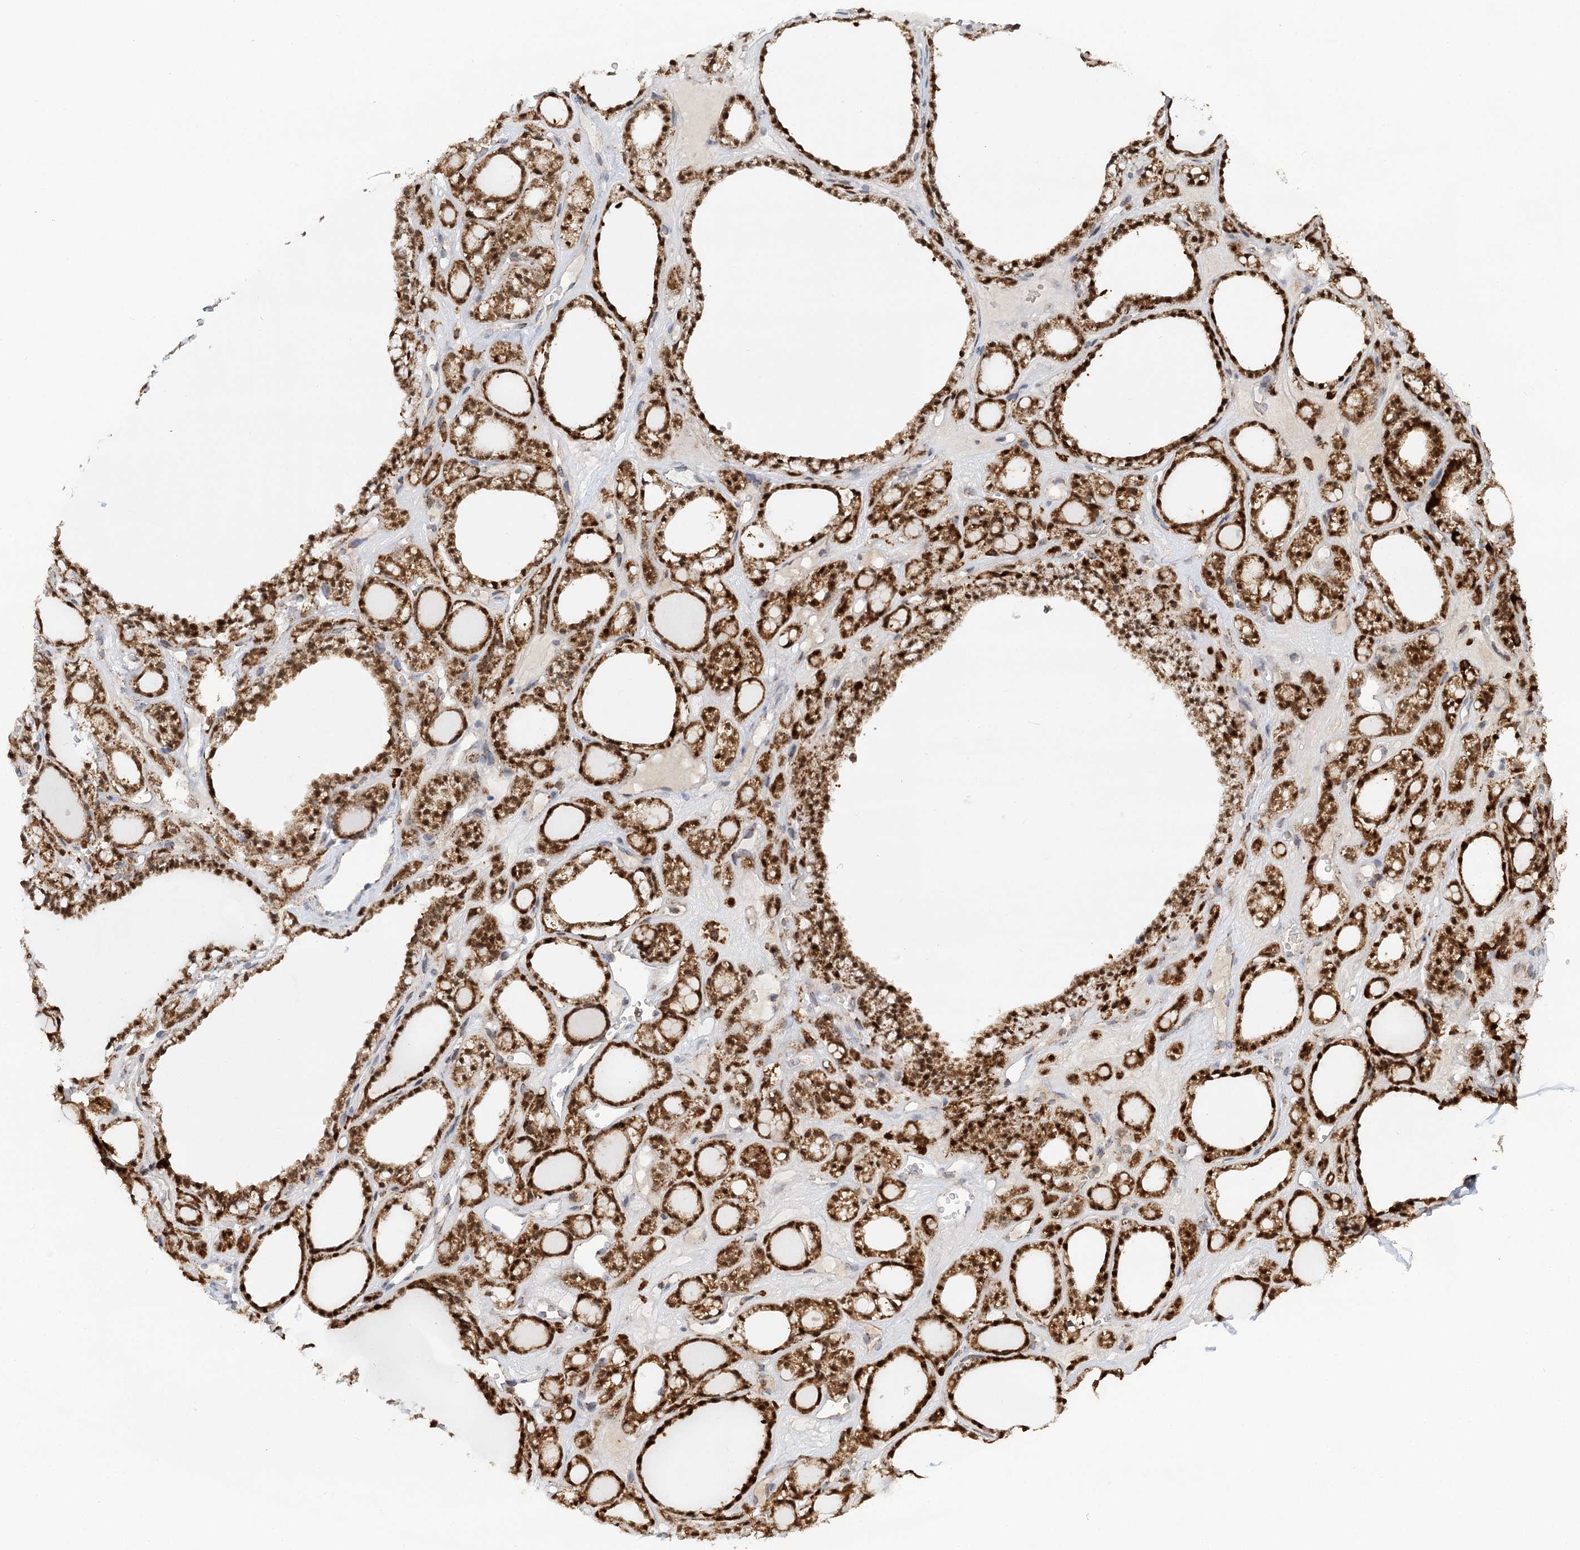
{"staining": {"intensity": "strong", "quantity": ">75%", "location": "cytoplasmic/membranous"}, "tissue": "thyroid gland", "cell_type": "Glandular cells", "image_type": "normal", "snomed": [{"axis": "morphology", "description": "Normal tissue, NOS"}, {"axis": "topography", "description": "Thyroid gland"}], "caption": "Strong cytoplasmic/membranous staining is seen in approximately >75% of glandular cells in normal thyroid gland. Using DAB (brown) and hematoxylin (blue) stains, captured at high magnification using brightfield microscopy.", "gene": "TAS1R1", "patient": {"sex": "female", "age": 28}}